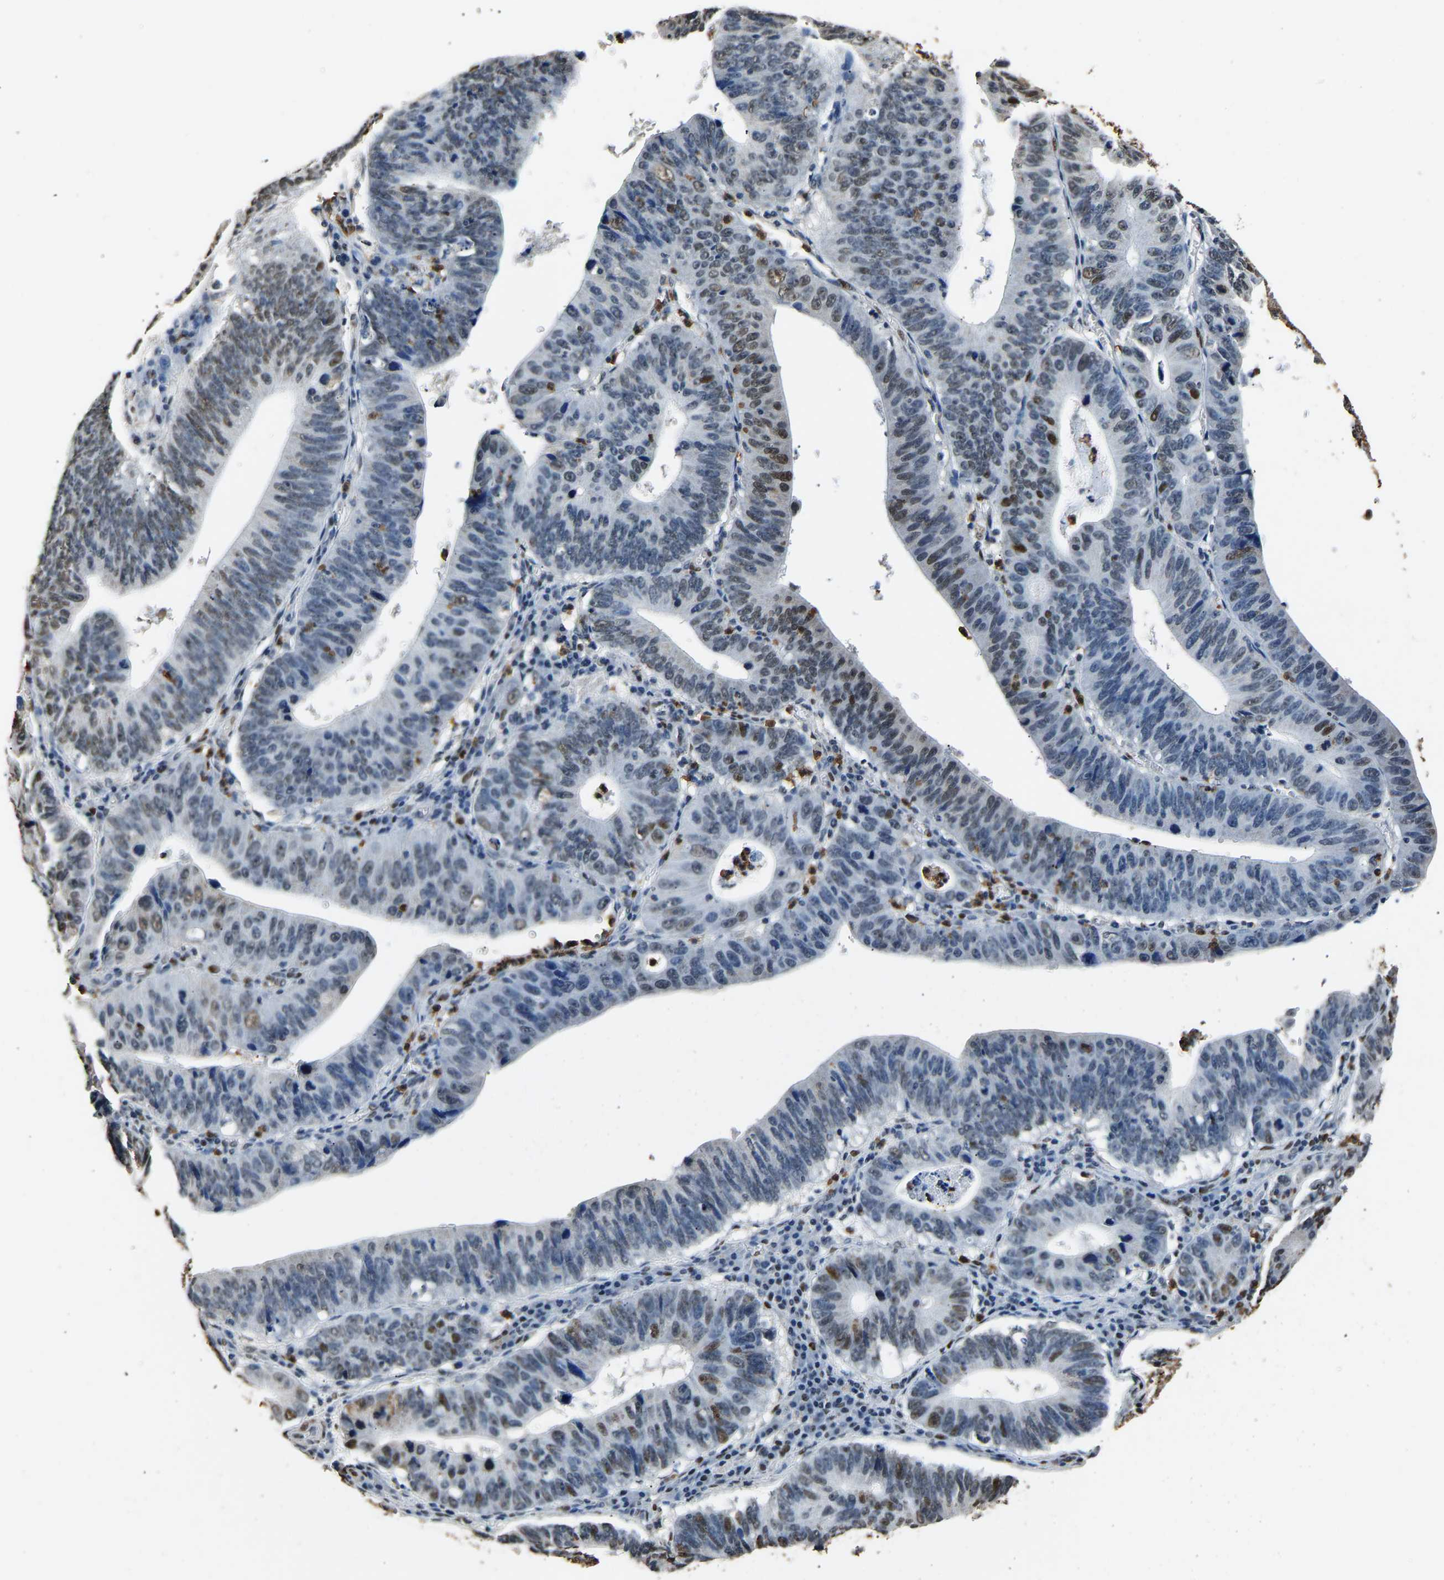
{"staining": {"intensity": "moderate", "quantity": "25%-75%", "location": "nuclear"}, "tissue": "stomach cancer", "cell_type": "Tumor cells", "image_type": "cancer", "snomed": [{"axis": "morphology", "description": "Adenocarcinoma, NOS"}, {"axis": "topography", "description": "Stomach"}], "caption": "About 25%-75% of tumor cells in stomach adenocarcinoma exhibit moderate nuclear protein staining as visualized by brown immunohistochemical staining.", "gene": "SAFB", "patient": {"sex": "male", "age": 59}}